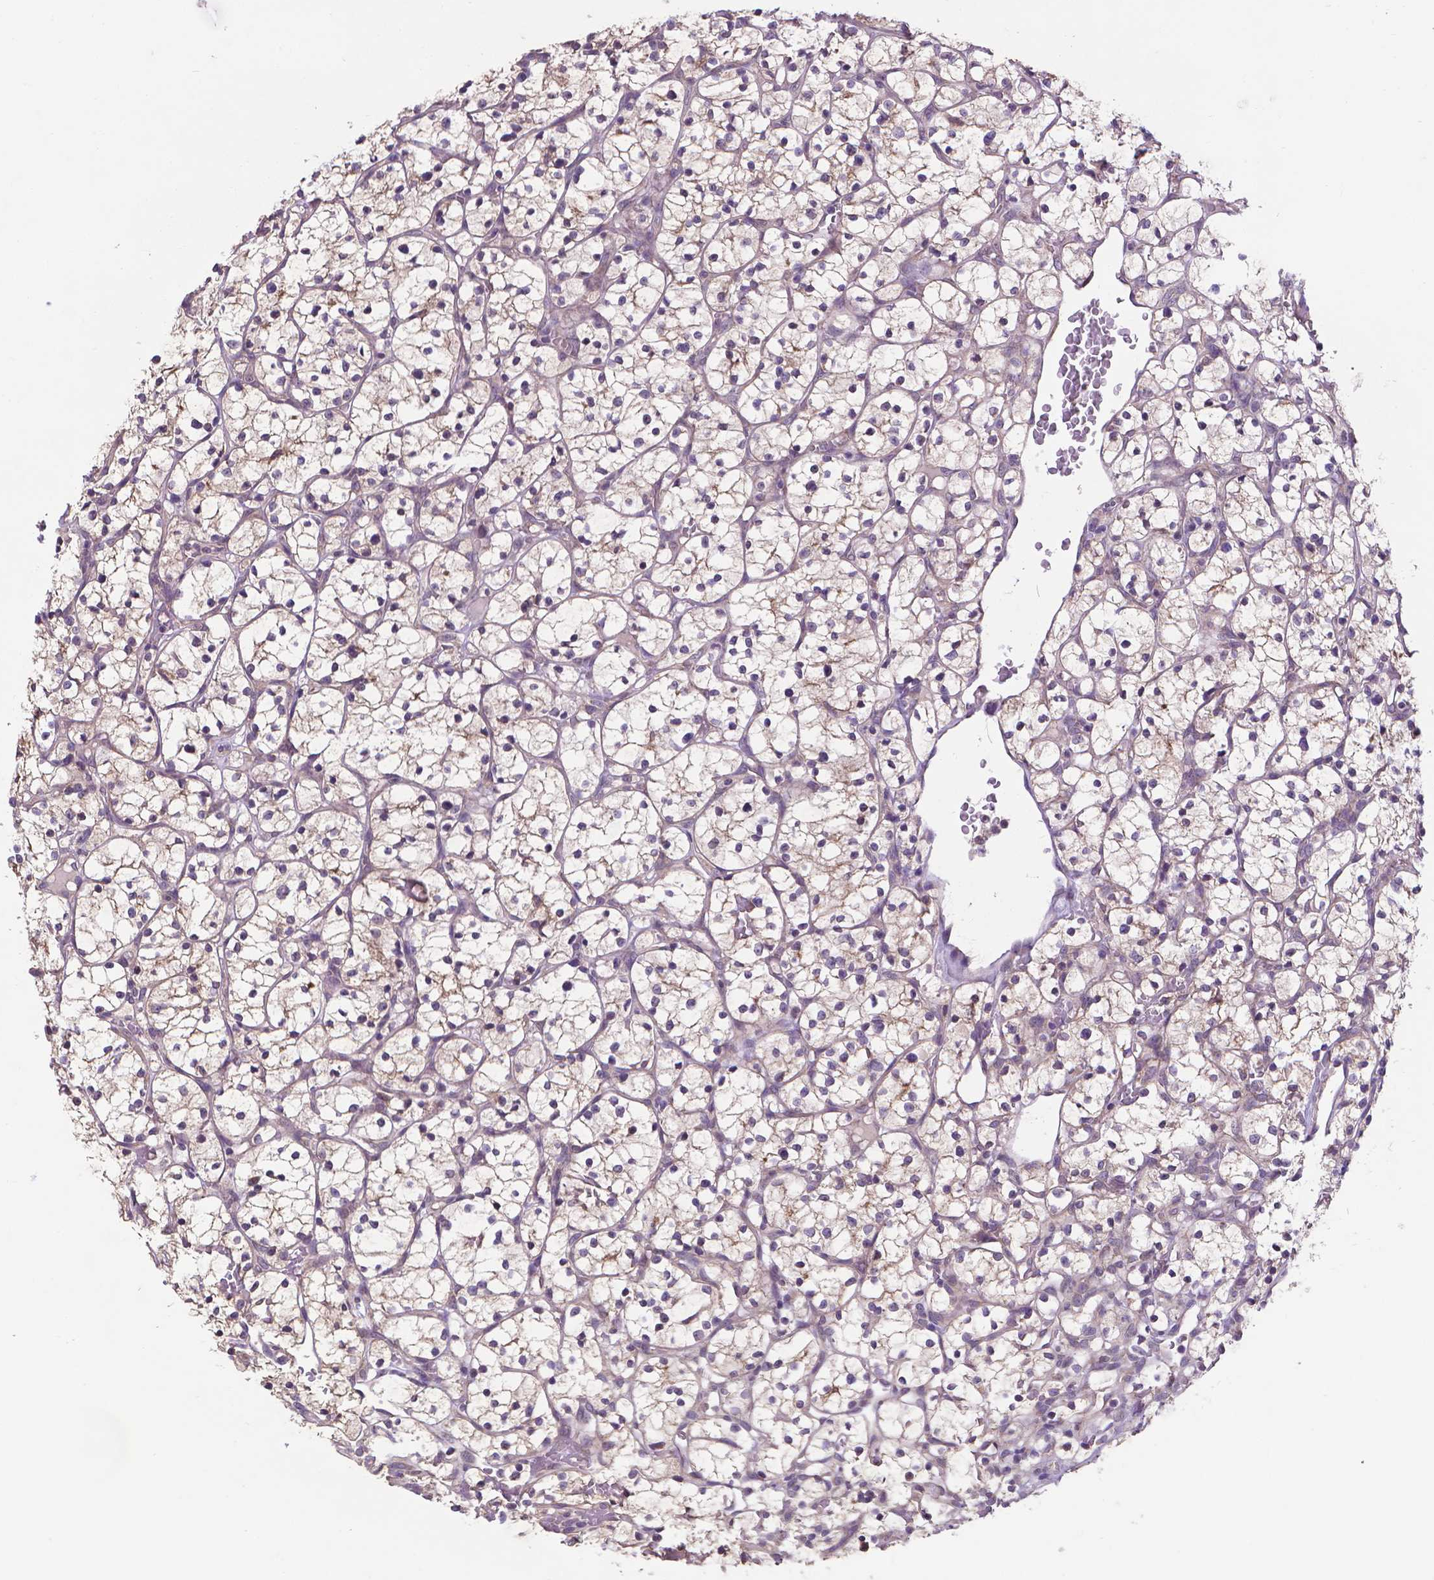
{"staining": {"intensity": "weak", "quantity": "25%-75%", "location": "cytoplasmic/membranous"}, "tissue": "renal cancer", "cell_type": "Tumor cells", "image_type": "cancer", "snomed": [{"axis": "morphology", "description": "Adenocarcinoma, NOS"}, {"axis": "topography", "description": "Kidney"}], "caption": "This photomicrograph demonstrates IHC staining of adenocarcinoma (renal), with low weak cytoplasmic/membranous expression in approximately 25%-75% of tumor cells.", "gene": "GPR63", "patient": {"sex": "female", "age": 64}}